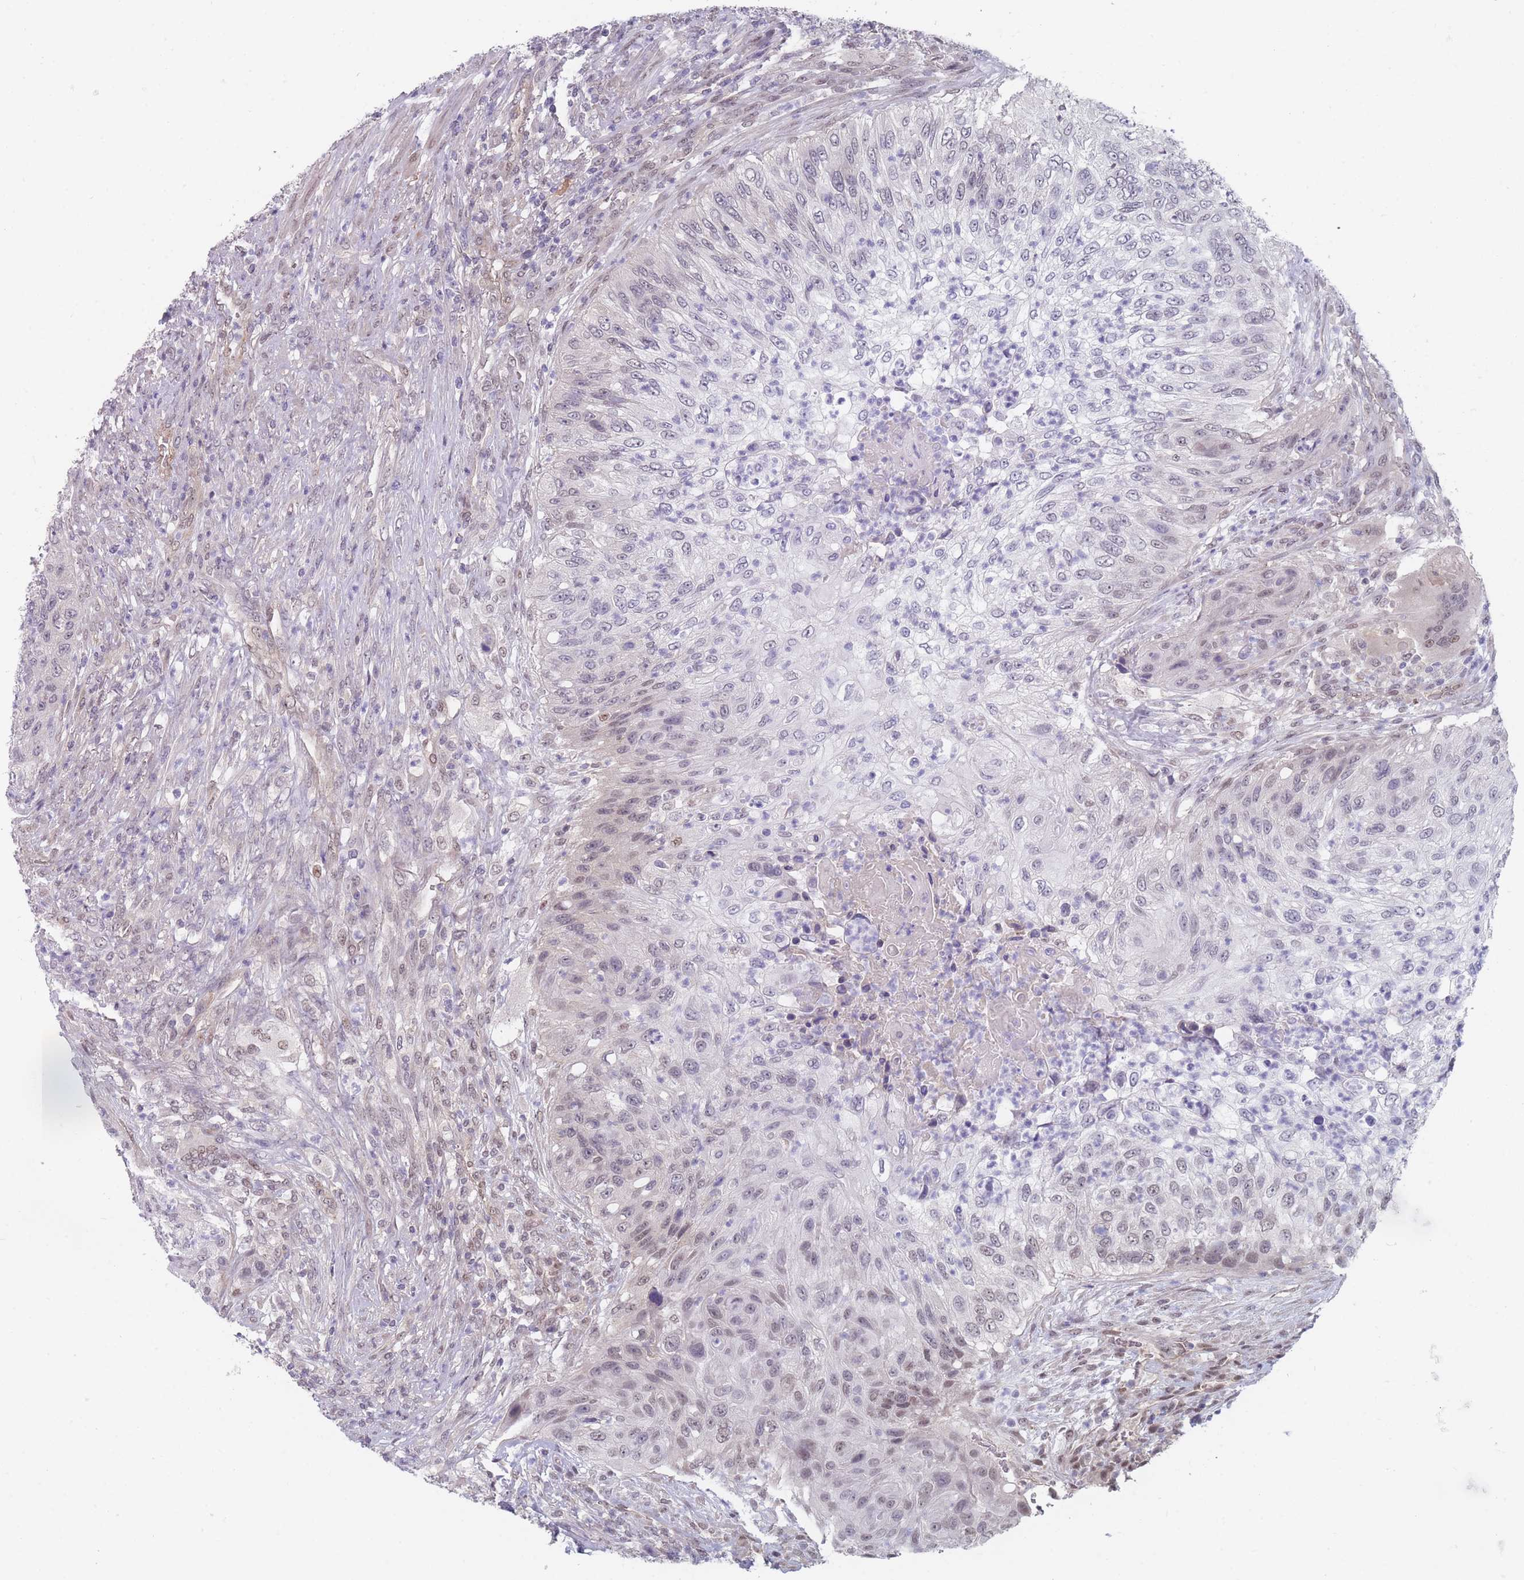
{"staining": {"intensity": "negative", "quantity": "none", "location": "none"}, "tissue": "urothelial cancer", "cell_type": "Tumor cells", "image_type": "cancer", "snomed": [{"axis": "morphology", "description": "Urothelial carcinoma, High grade"}, {"axis": "topography", "description": "Urinary bladder"}], "caption": "Immunohistochemical staining of human urothelial cancer exhibits no significant staining in tumor cells.", "gene": "ANKRD10", "patient": {"sex": "female", "age": 60}}